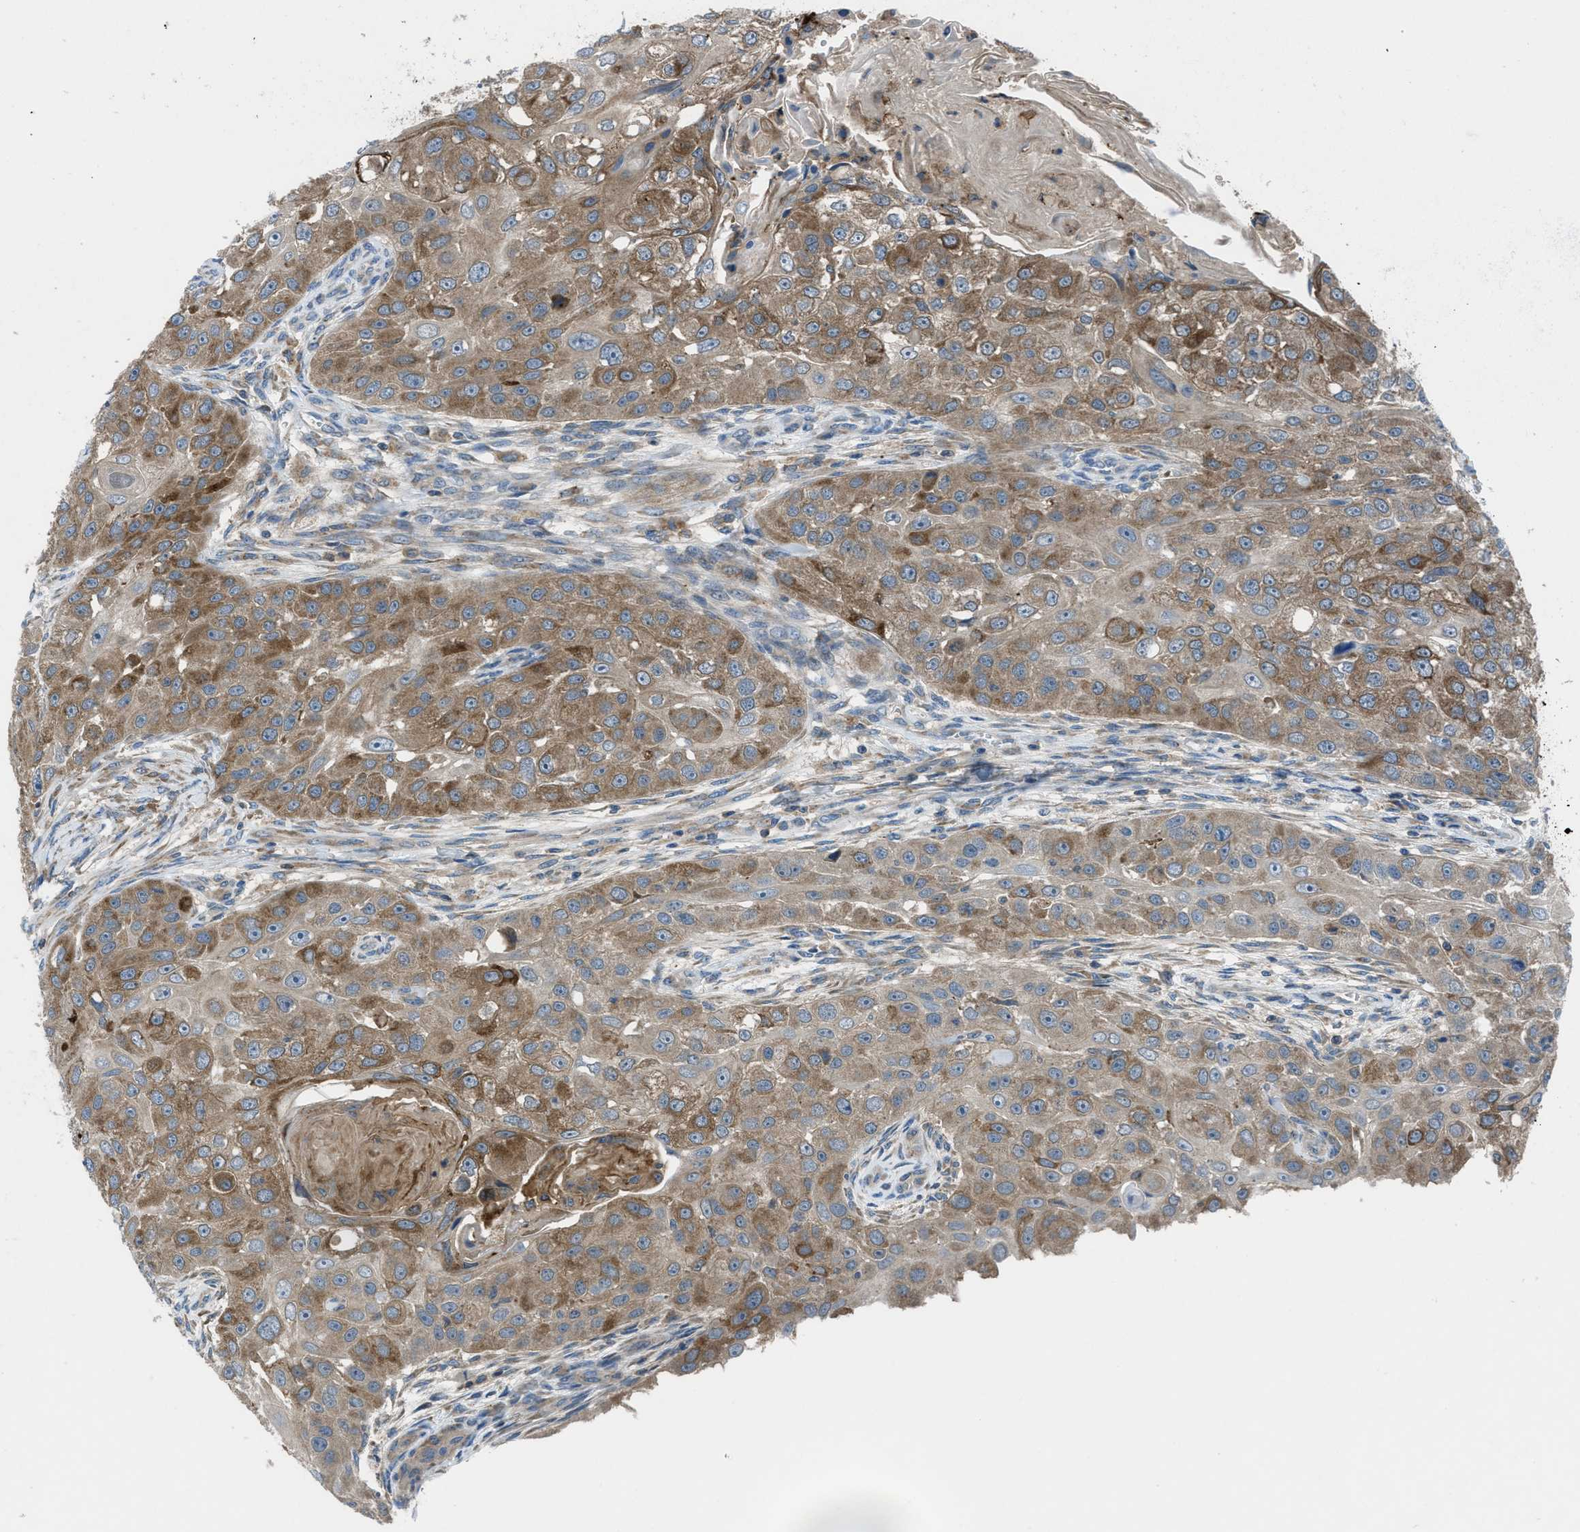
{"staining": {"intensity": "moderate", "quantity": ">75%", "location": "cytoplasmic/membranous"}, "tissue": "head and neck cancer", "cell_type": "Tumor cells", "image_type": "cancer", "snomed": [{"axis": "morphology", "description": "Normal tissue, NOS"}, {"axis": "morphology", "description": "Squamous cell carcinoma, NOS"}, {"axis": "topography", "description": "Skeletal muscle"}, {"axis": "topography", "description": "Head-Neck"}], "caption": "Immunohistochemical staining of head and neck squamous cell carcinoma demonstrates moderate cytoplasmic/membranous protein expression in approximately >75% of tumor cells. (Brightfield microscopy of DAB IHC at high magnification).", "gene": "MAP3K20", "patient": {"sex": "male", "age": 51}}